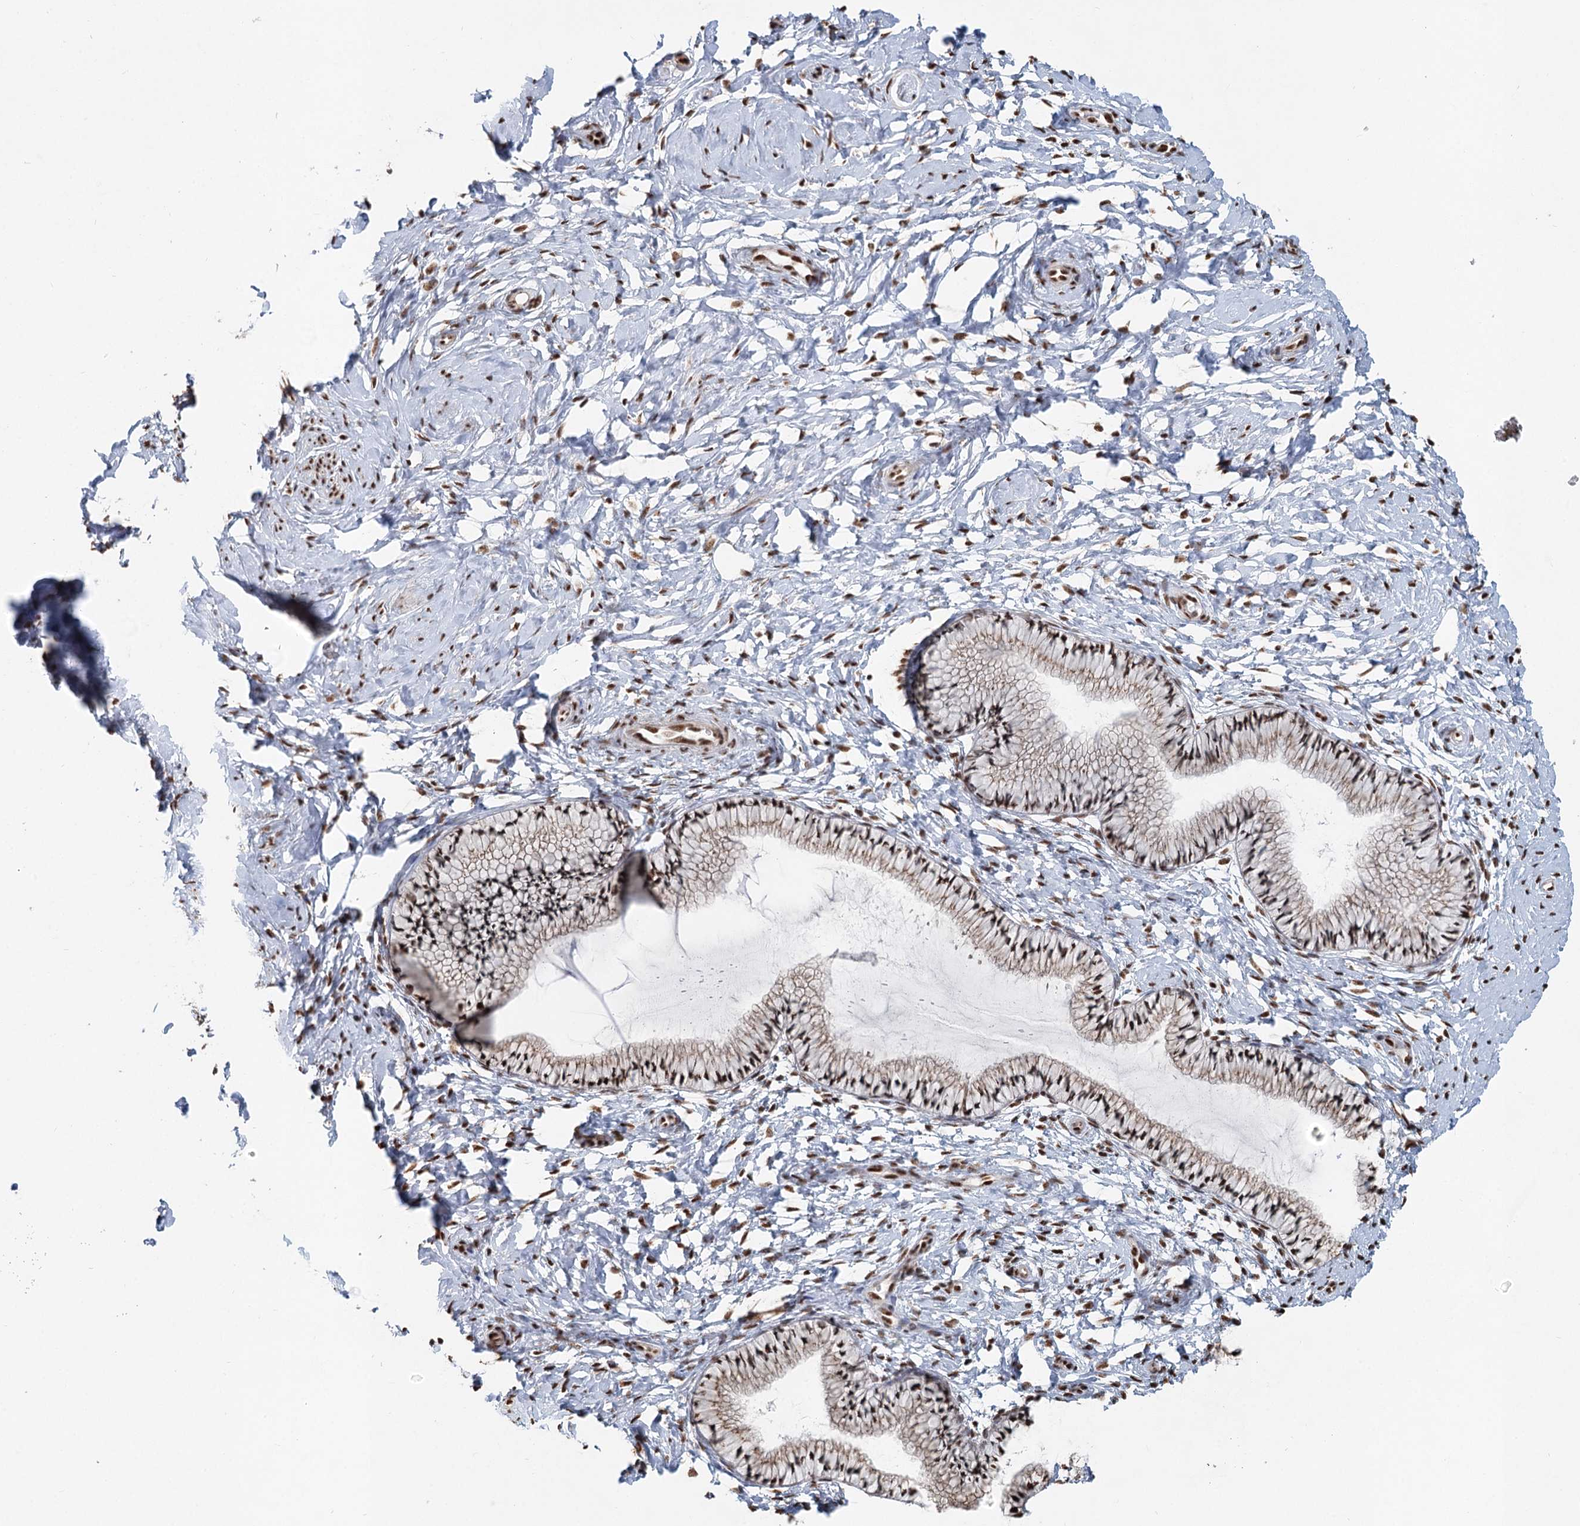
{"staining": {"intensity": "moderate", "quantity": "25%-75%", "location": "nuclear"}, "tissue": "cervix", "cell_type": "Glandular cells", "image_type": "normal", "snomed": [{"axis": "morphology", "description": "Normal tissue, NOS"}, {"axis": "topography", "description": "Cervix"}], "caption": "Moderate nuclear positivity for a protein is seen in about 25%-75% of glandular cells of unremarkable cervix using IHC.", "gene": "GPALPP1", "patient": {"sex": "female", "age": 33}}